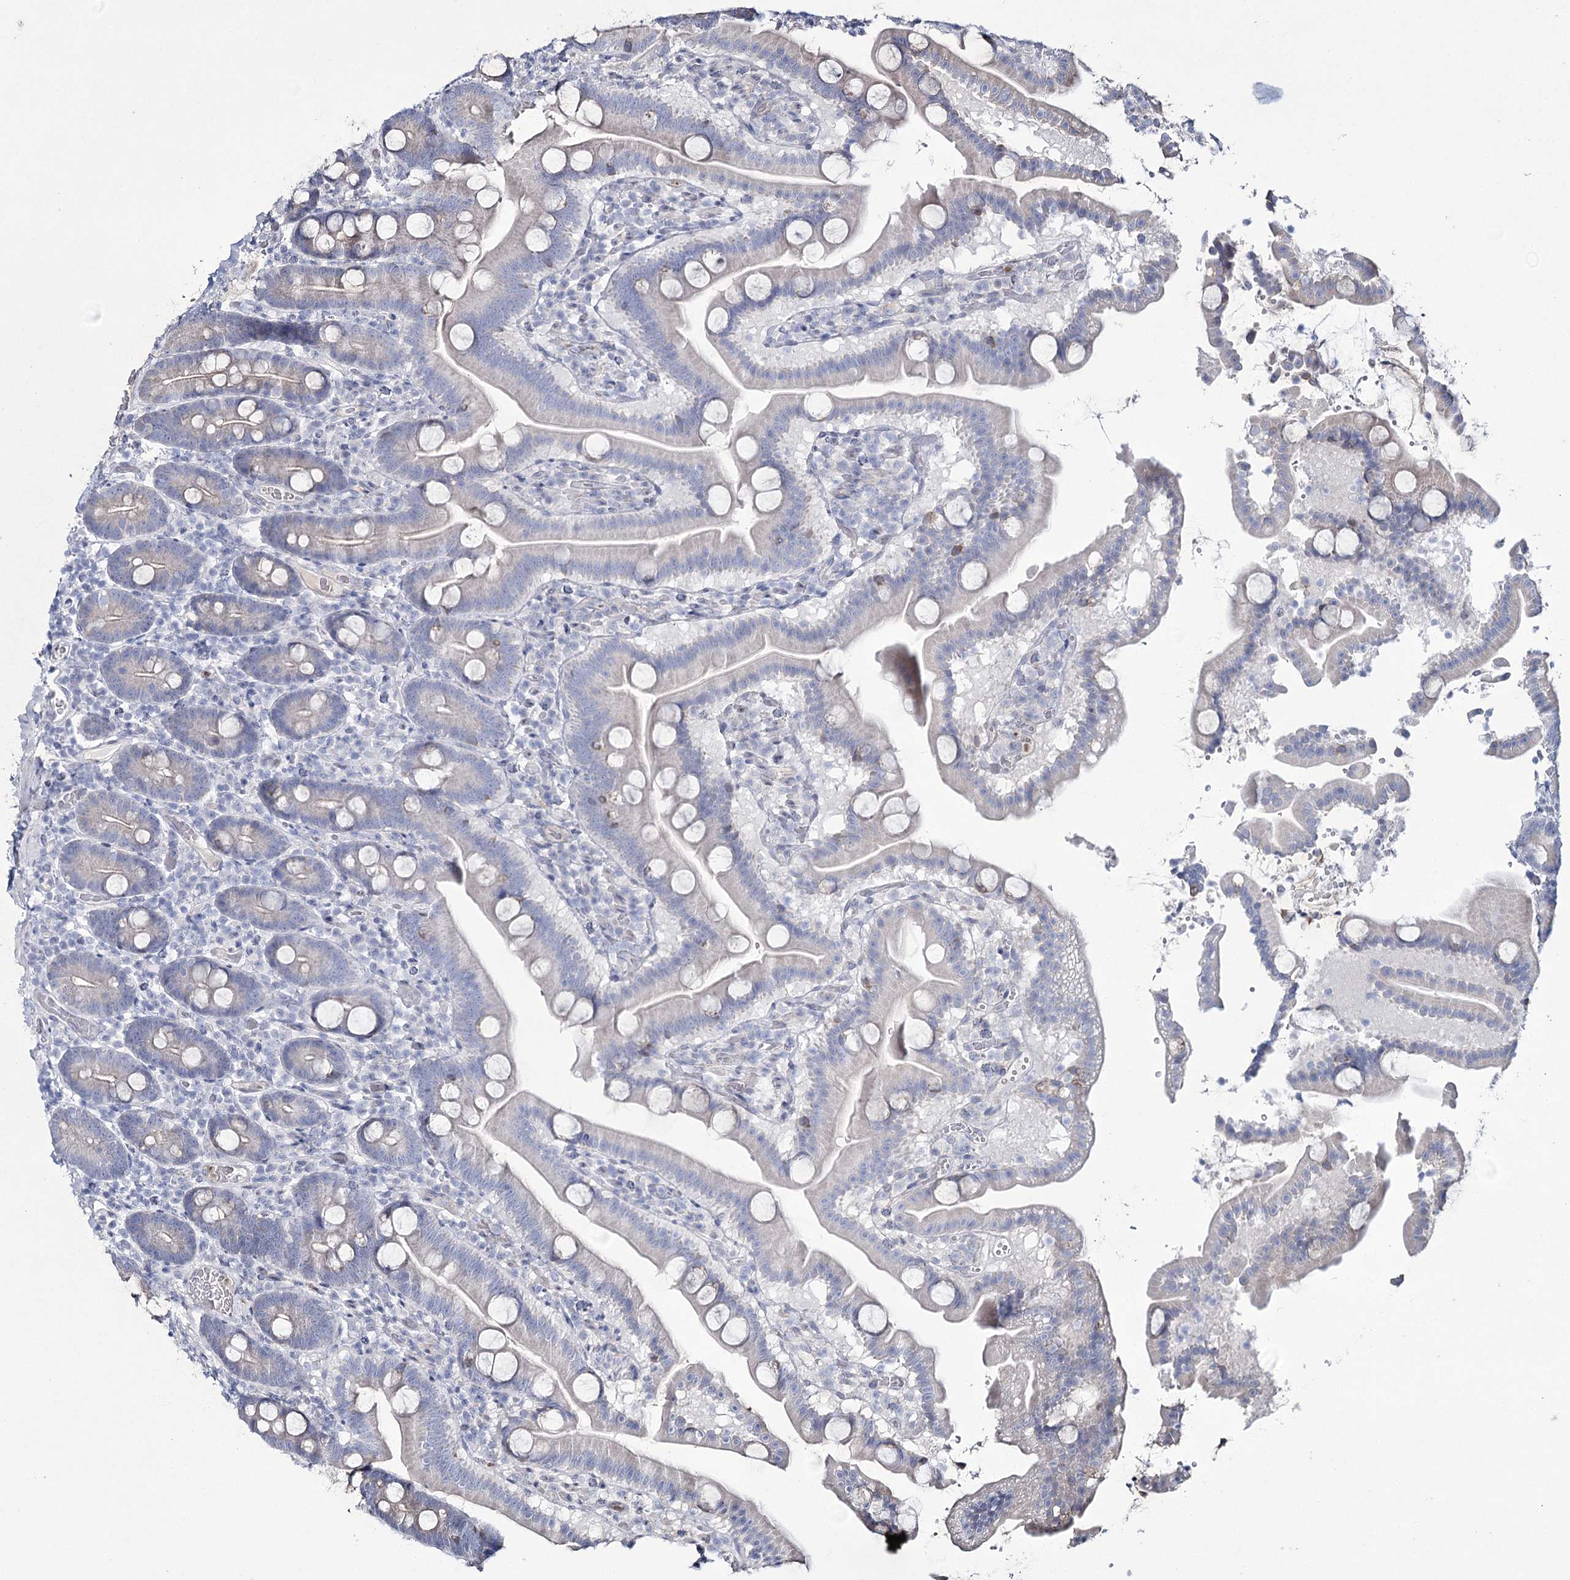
{"staining": {"intensity": "negative", "quantity": "none", "location": "none"}, "tissue": "duodenum", "cell_type": "Glandular cells", "image_type": "normal", "snomed": [{"axis": "morphology", "description": "Normal tissue, NOS"}, {"axis": "topography", "description": "Duodenum"}], "caption": "This is an IHC micrograph of benign human duodenum. There is no staining in glandular cells.", "gene": "ME3", "patient": {"sex": "male", "age": 55}}